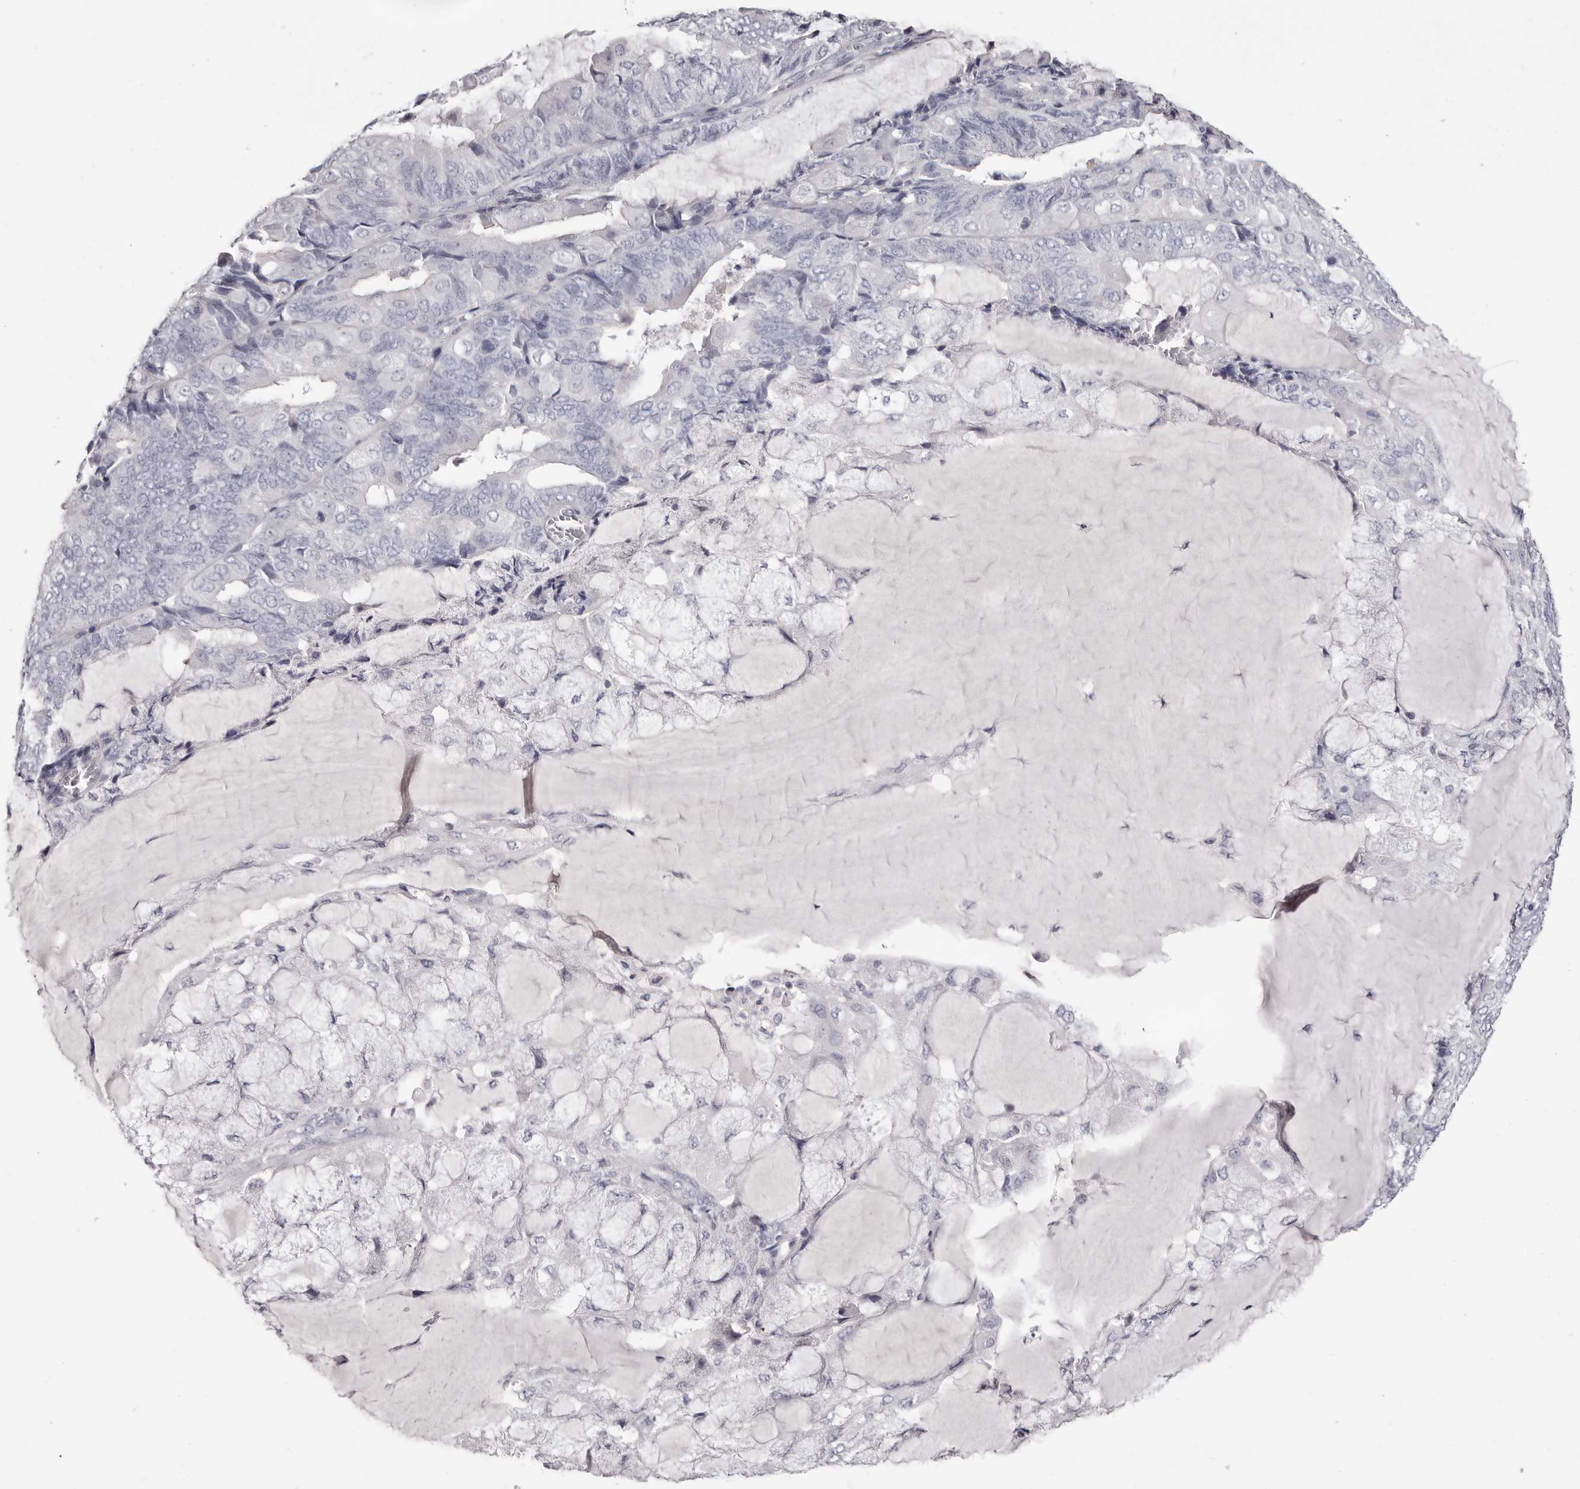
{"staining": {"intensity": "negative", "quantity": "none", "location": "none"}, "tissue": "endometrial cancer", "cell_type": "Tumor cells", "image_type": "cancer", "snomed": [{"axis": "morphology", "description": "Adenocarcinoma, NOS"}, {"axis": "topography", "description": "Endometrium"}], "caption": "Tumor cells show no significant staining in endometrial adenocarcinoma.", "gene": "CA6", "patient": {"sex": "female", "age": 81}}